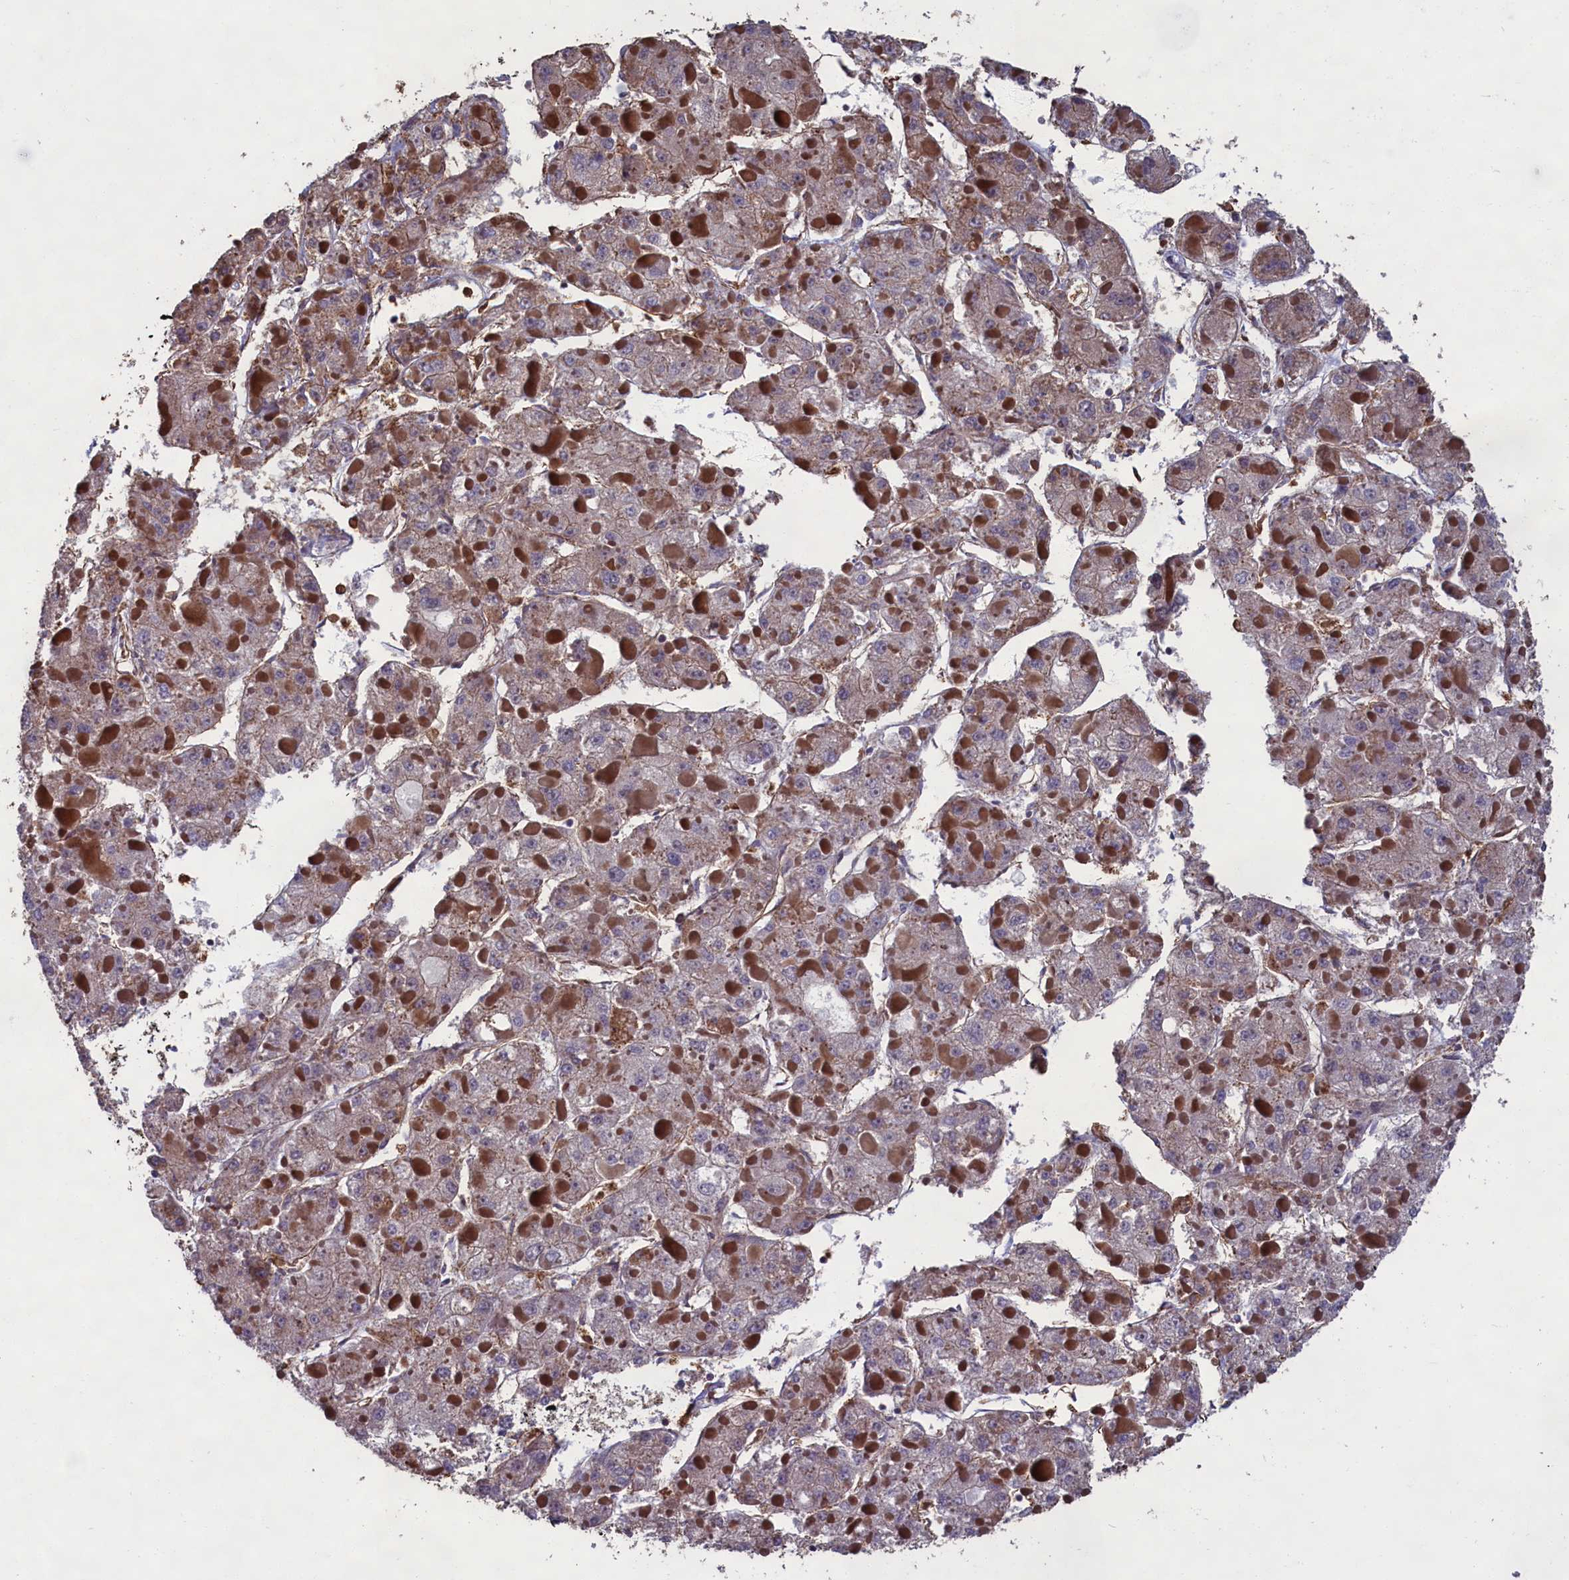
{"staining": {"intensity": "weak", "quantity": "25%-75%", "location": "cytoplasmic/membranous"}, "tissue": "liver cancer", "cell_type": "Tumor cells", "image_type": "cancer", "snomed": [{"axis": "morphology", "description": "Carcinoma, Hepatocellular, NOS"}, {"axis": "topography", "description": "Liver"}], "caption": "Liver cancer (hepatocellular carcinoma) was stained to show a protein in brown. There is low levels of weak cytoplasmic/membranous positivity in about 25%-75% of tumor cells.", "gene": "CCDC124", "patient": {"sex": "female", "age": 73}}